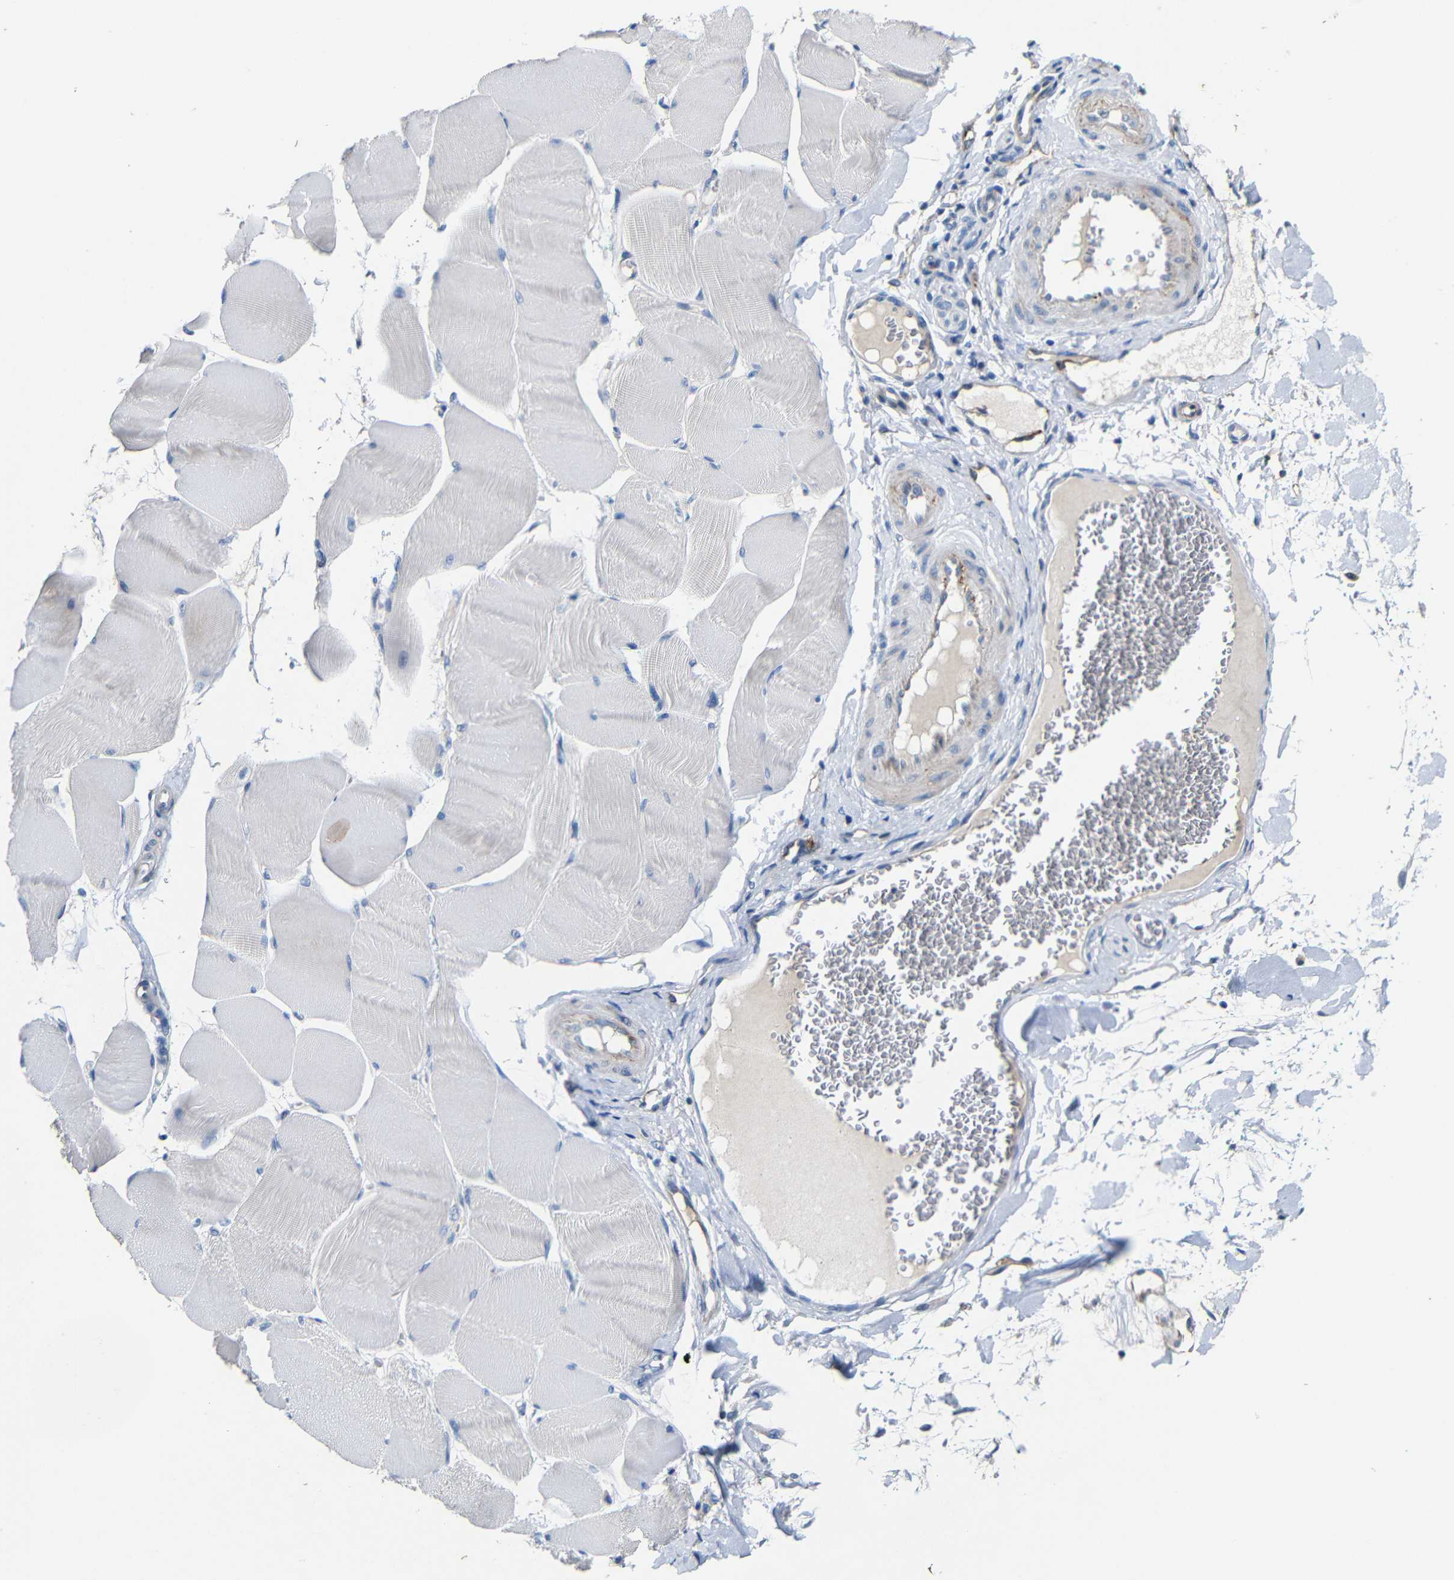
{"staining": {"intensity": "negative", "quantity": "none", "location": "none"}, "tissue": "skeletal muscle", "cell_type": "Myocytes", "image_type": "normal", "snomed": [{"axis": "morphology", "description": "Normal tissue, NOS"}, {"axis": "morphology", "description": "Squamous cell carcinoma, NOS"}, {"axis": "topography", "description": "Skeletal muscle"}], "caption": "Myocytes are negative for protein expression in benign human skeletal muscle. (DAB (3,3'-diaminobenzidine) immunohistochemistry with hematoxylin counter stain).", "gene": "ACKR2", "patient": {"sex": "male", "age": 51}}